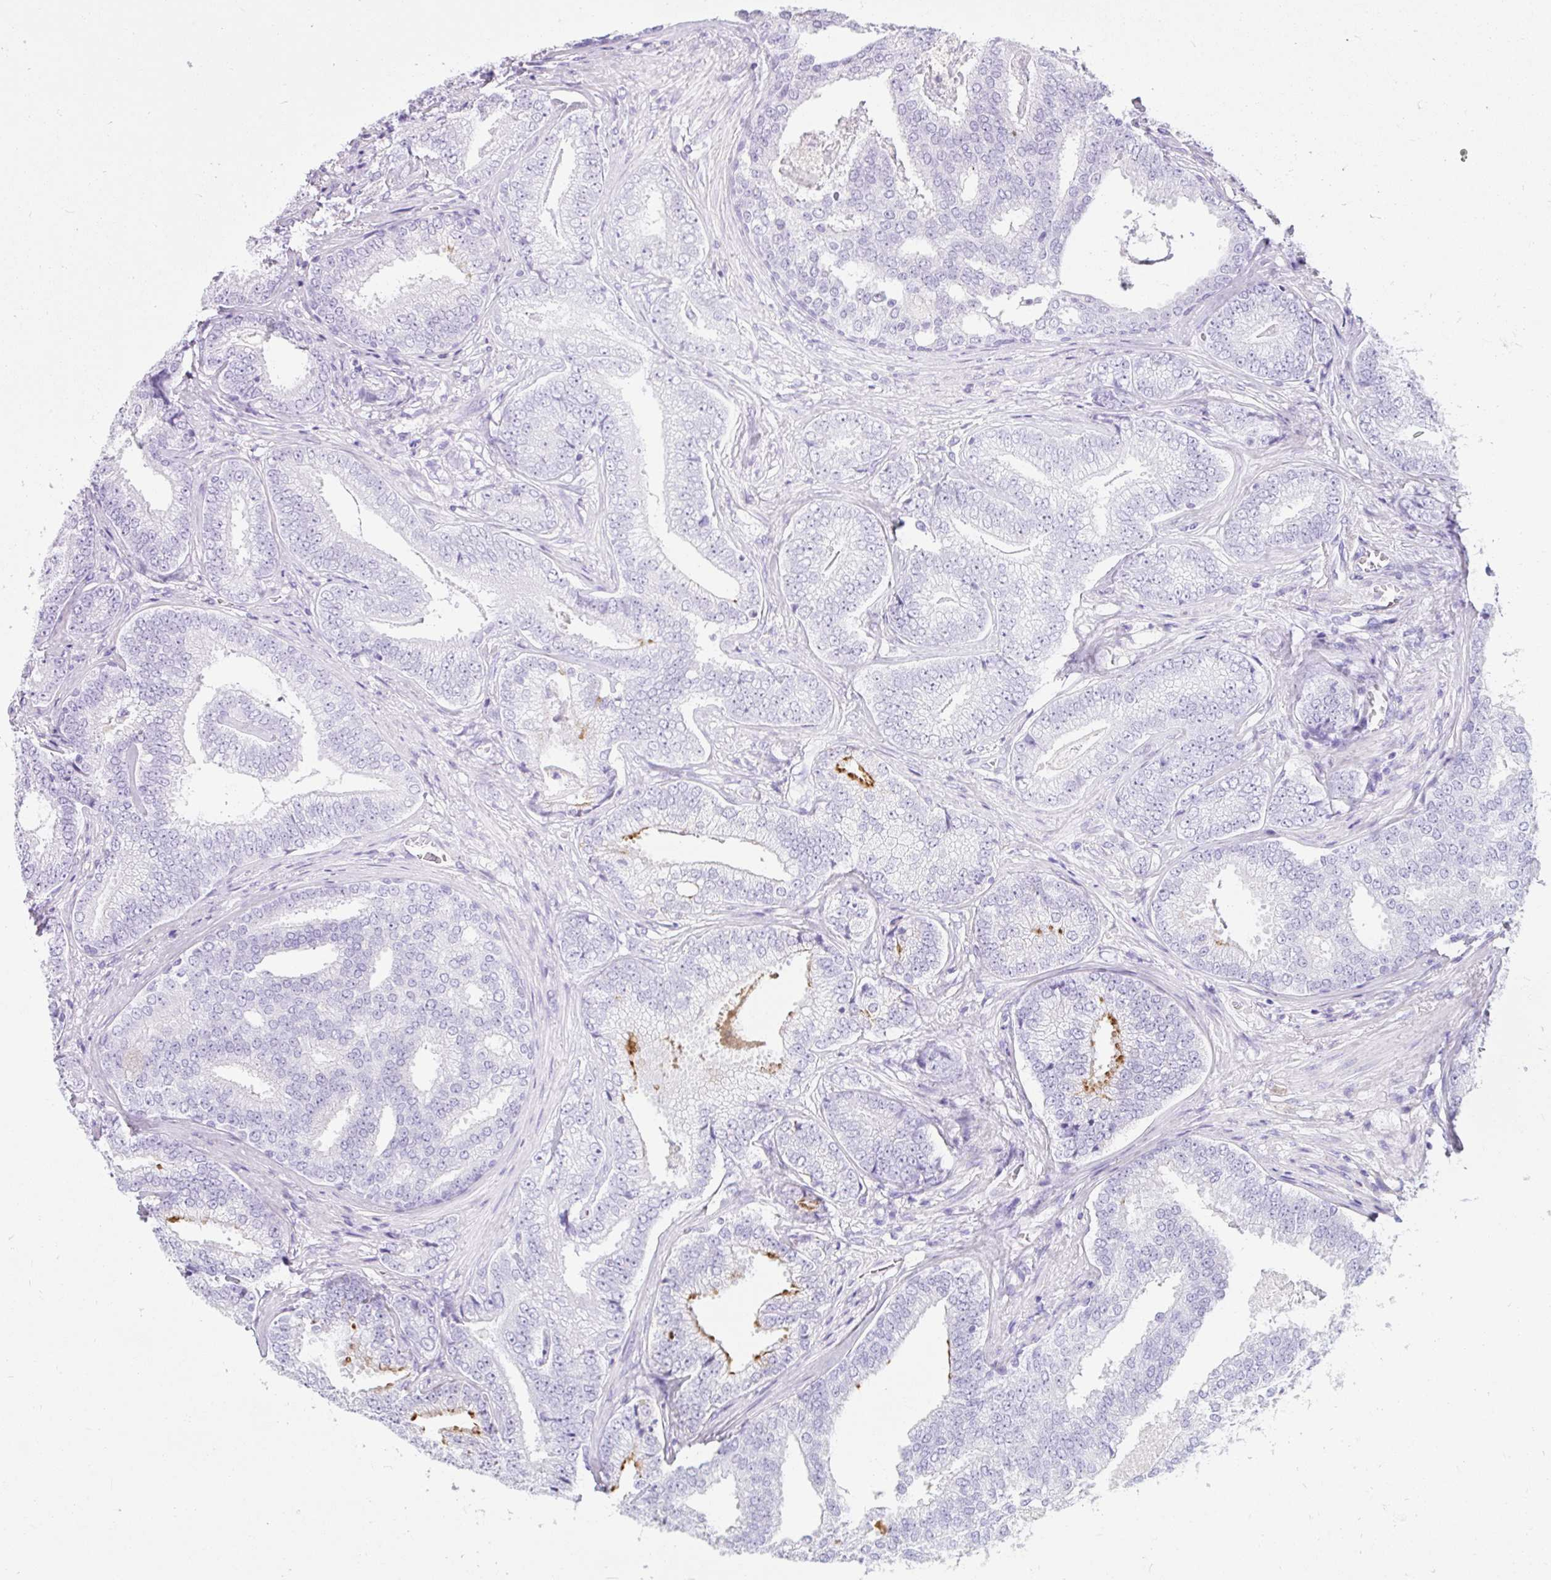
{"staining": {"intensity": "negative", "quantity": "none", "location": "none"}, "tissue": "prostate cancer", "cell_type": "Tumor cells", "image_type": "cancer", "snomed": [{"axis": "morphology", "description": "Adenocarcinoma, Low grade"}, {"axis": "topography", "description": "Prostate"}], "caption": "A histopathology image of human adenocarcinoma (low-grade) (prostate) is negative for staining in tumor cells.", "gene": "APOC4-APOC2", "patient": {"sex": "male", "age": 63}}